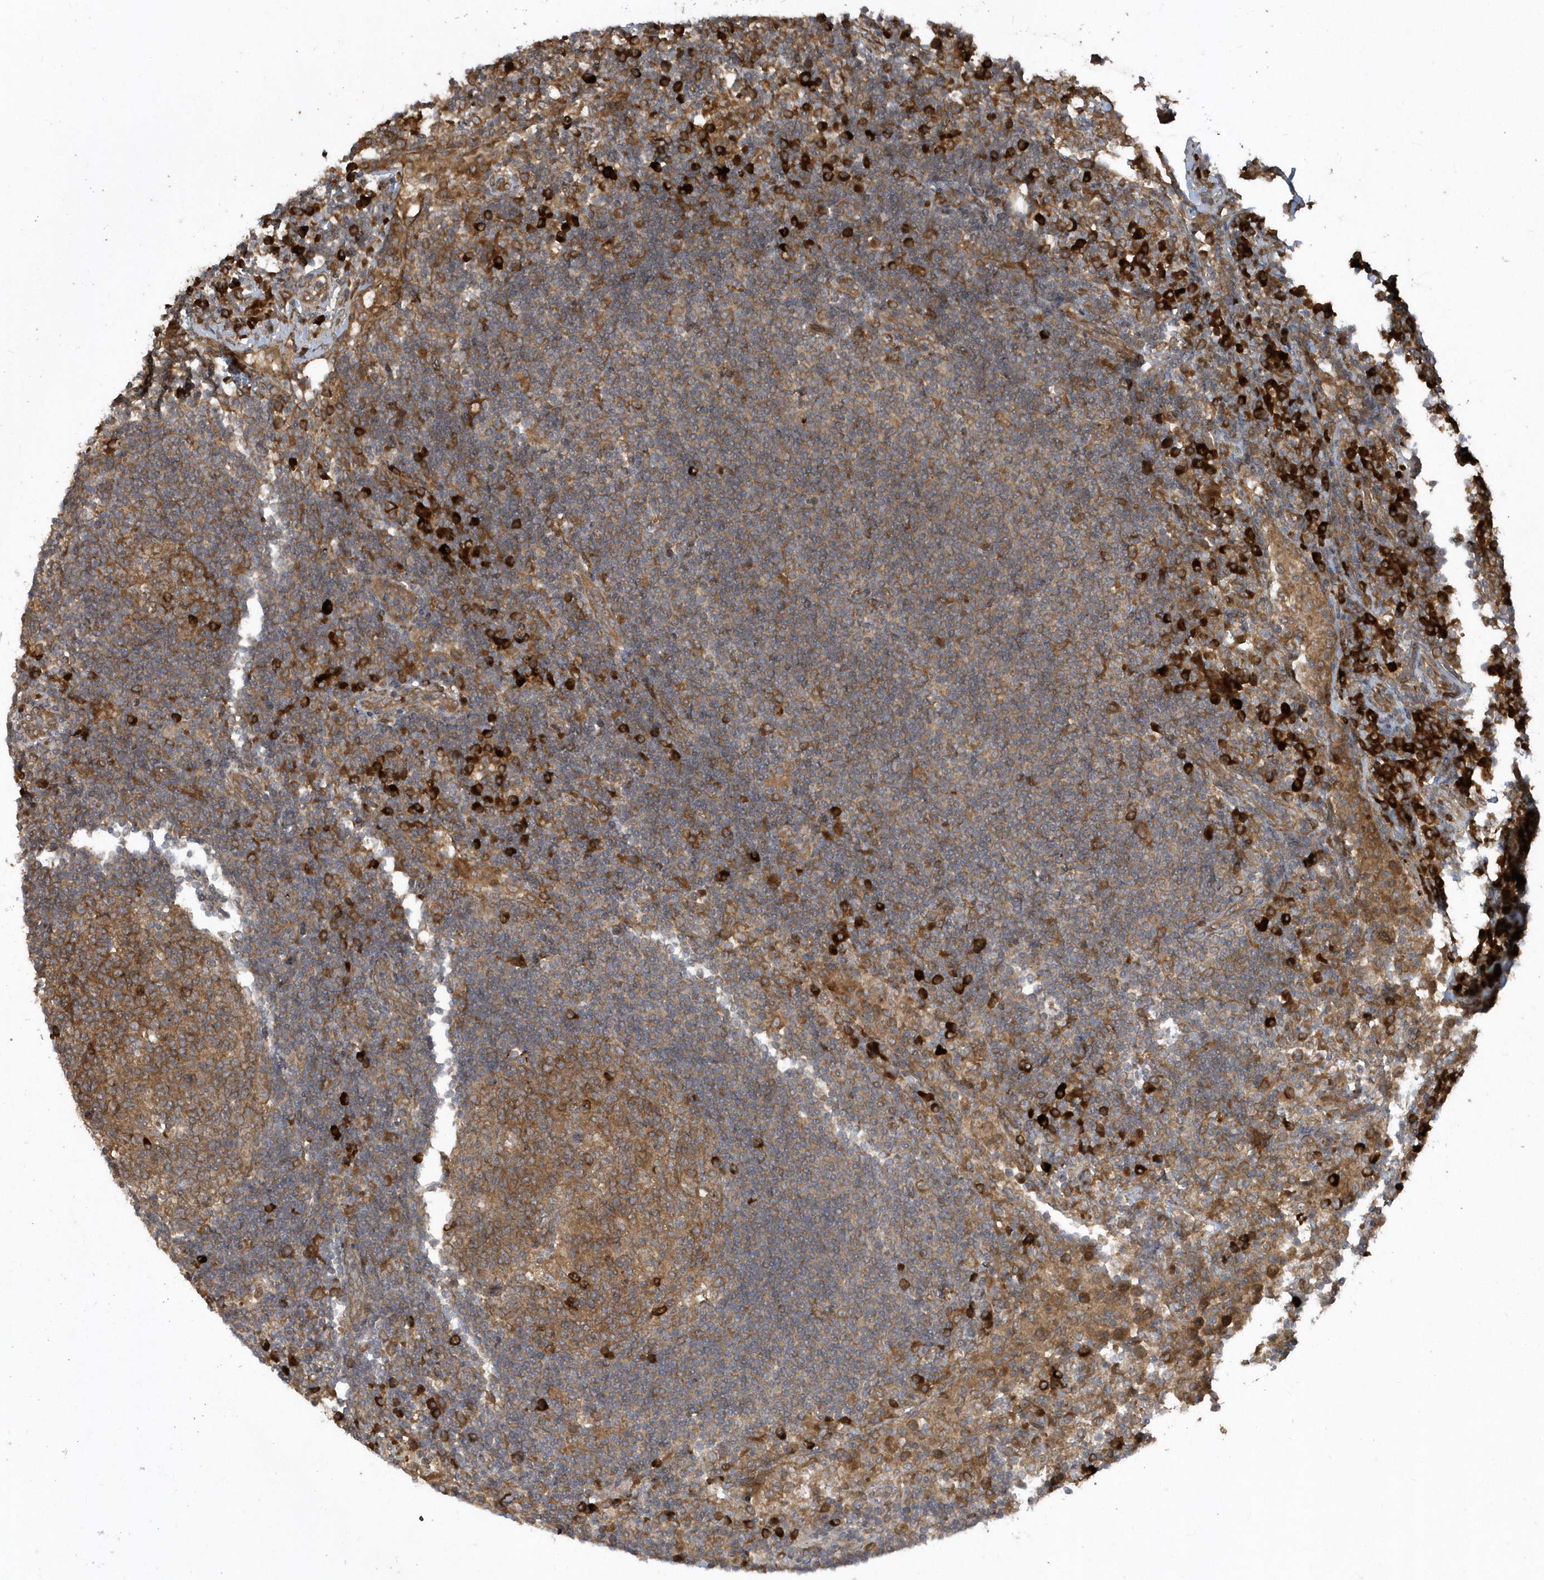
{"staining": {"intensity": "moderate", "quantity": ">75%", "location": "cytoplasmic/membranous"}, "tissue": "lymph node", "cell_type": "Germinal center cells", "image_type": "normal", "snomed": [{"axis": "morphology", "description": "Normal tissue, NOS"}, {"axis": "topography", "description": "Lymph node"}], "caption": "Immunohistochemistry (IHC) of unremarkable lymph node exhibits medium levels of moderate cytoplasmic/membranous expression in approximately >75% of germinal center cells. (DAB IHC with brightfield microscopy, high magnification).", "gene": "HERPUD1", "patient": {"sex": "female", "age": 53}}